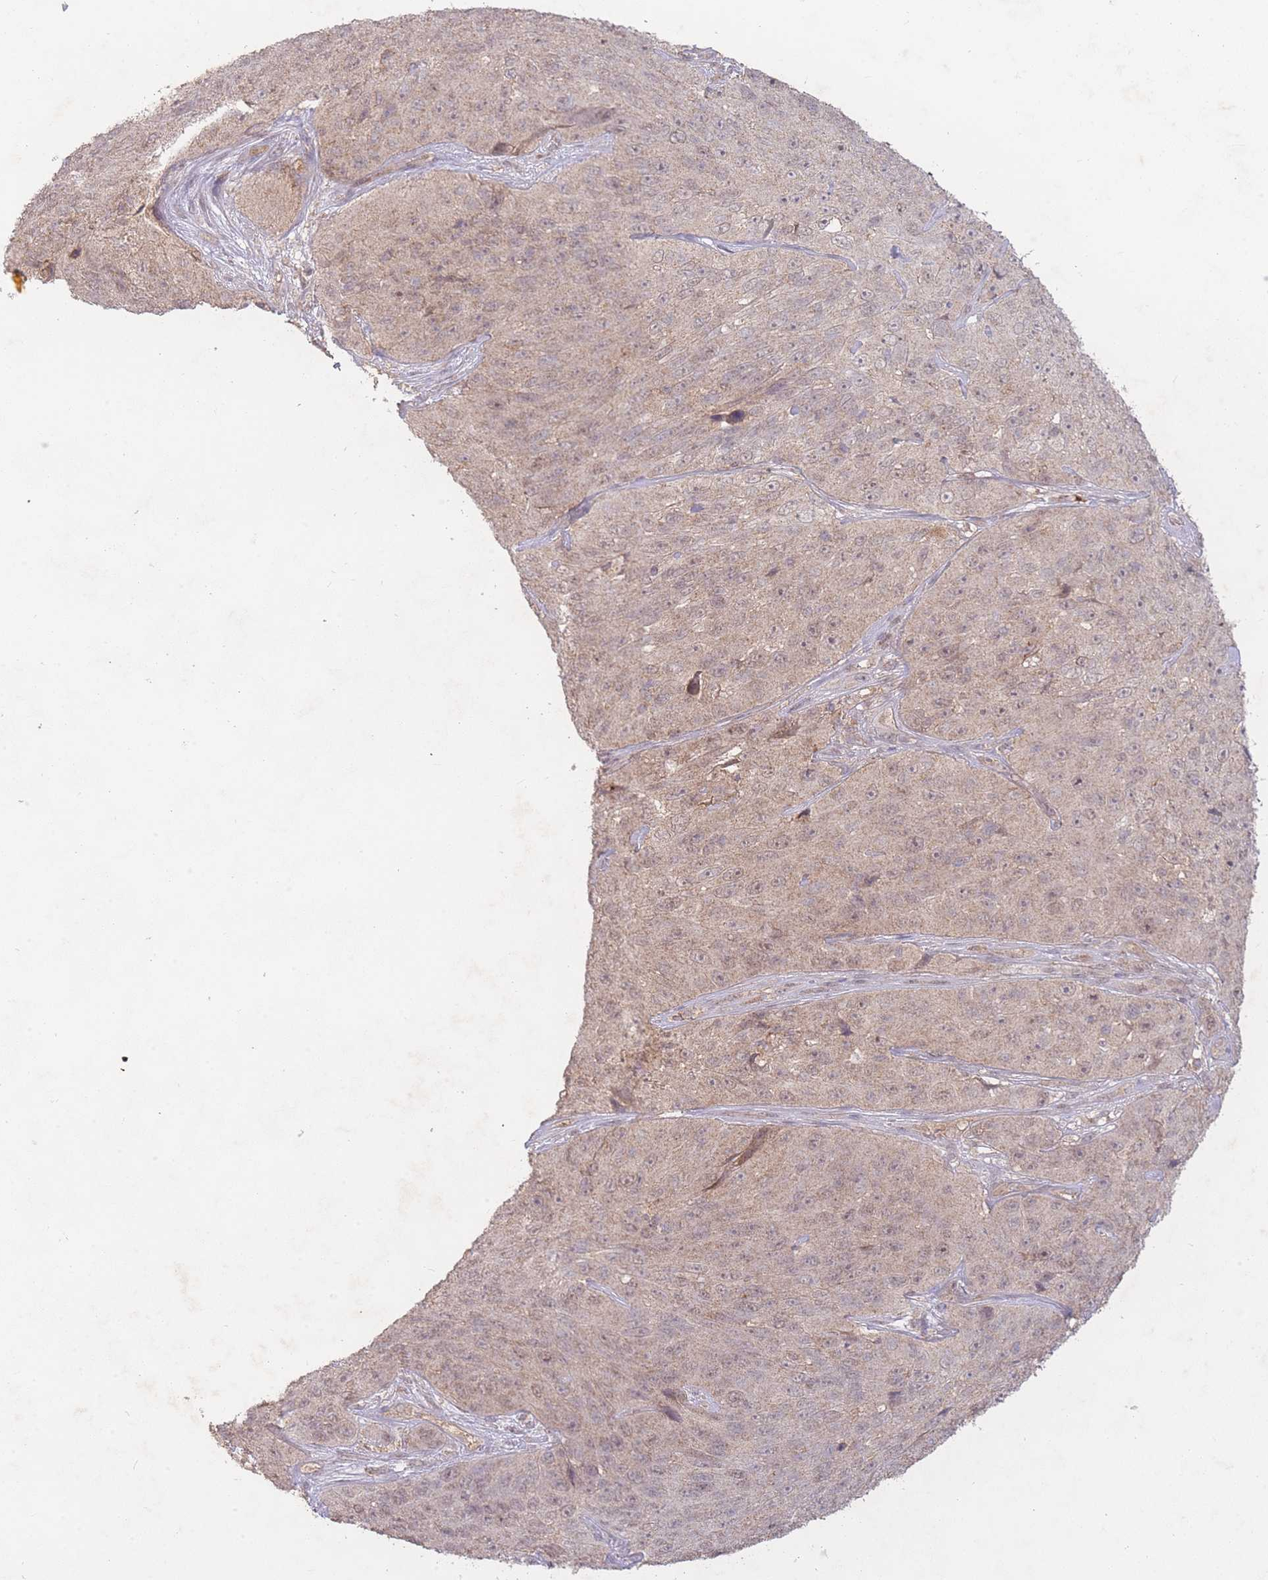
{"staining": {"intensity": "weak", "quantity": ">75%", "location": "cytoplasmic/membranous,nuclear"}, "tissue": "skin cancer", "cell_type": "Tumor cells", "image_type": "cancer", "snomed": [{"axis": "morphology", "description": "Squamous cell carcinoma, NOS"}, {"axis": "topography", "description": "Skin"}], "caption": "An image showing weak cytoplasmic/membranous and nuclear positivity in about >75% of tumor cells in squamous cell carcinoma (skin), as visualized by brown immunohistochemical staining.", "gene": "RNF144B", "patient": {"sex": "female", "age": 87}}